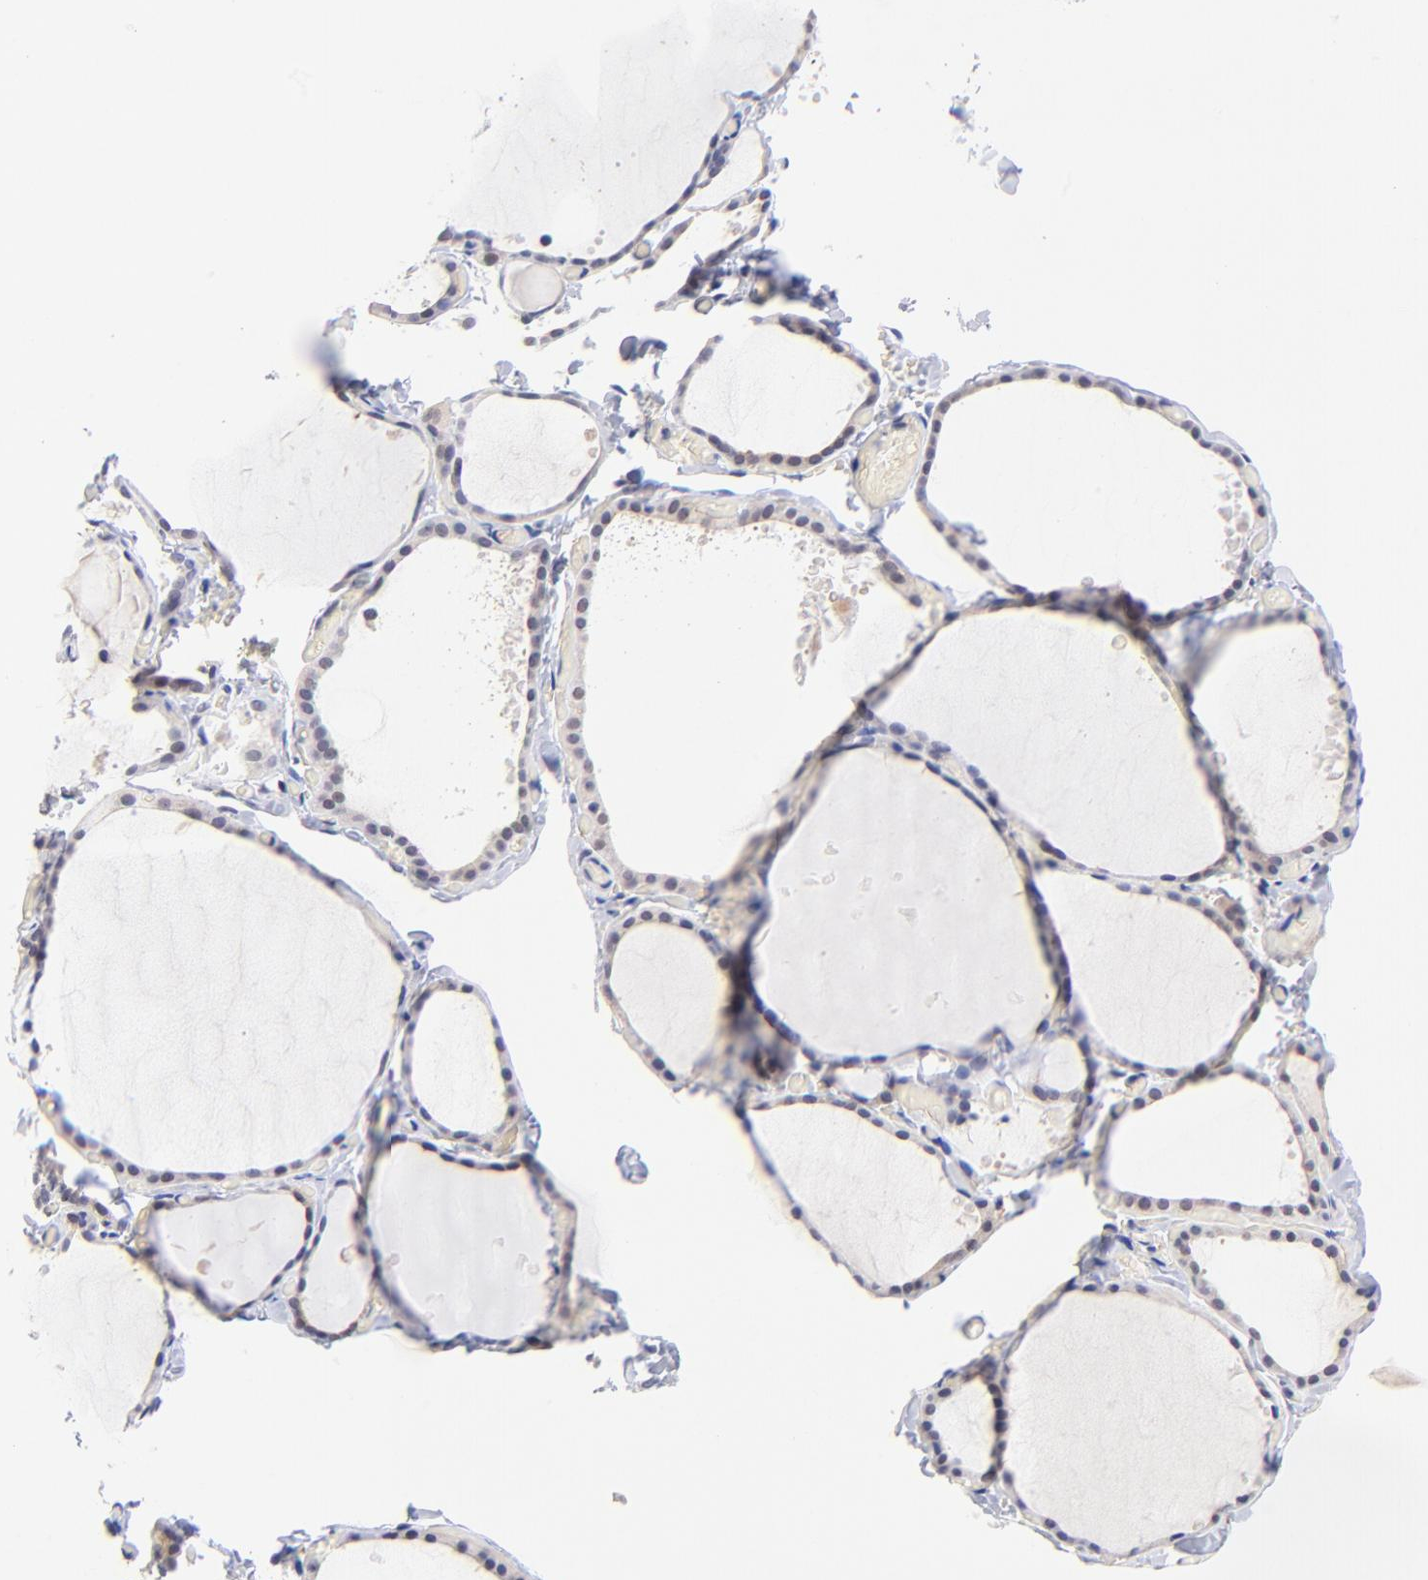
{"staining": {"intensity": "weak", "quantity": ">75%", "location": "cytoplasmic/membranous"}, "tissue": "thyroid gland", "cell_type": "Glandular cells", "image_type": "normal", "snomed": [{"axis": "morphology", "description": "Normal tissue, NOS"}, {"axis": "topography", "description": "Thyroid gland"}], "caption": "Thyroid gland stained for a protein reveals weak cytoplasmic/membranous positivity in glandular cells. (DAB (3,3'-diaminobenzidine) = brown stain, brightfield microscopy at high magnification).", "gene": "ZNF155", "patient": {"sex": "female", "age": 22}}